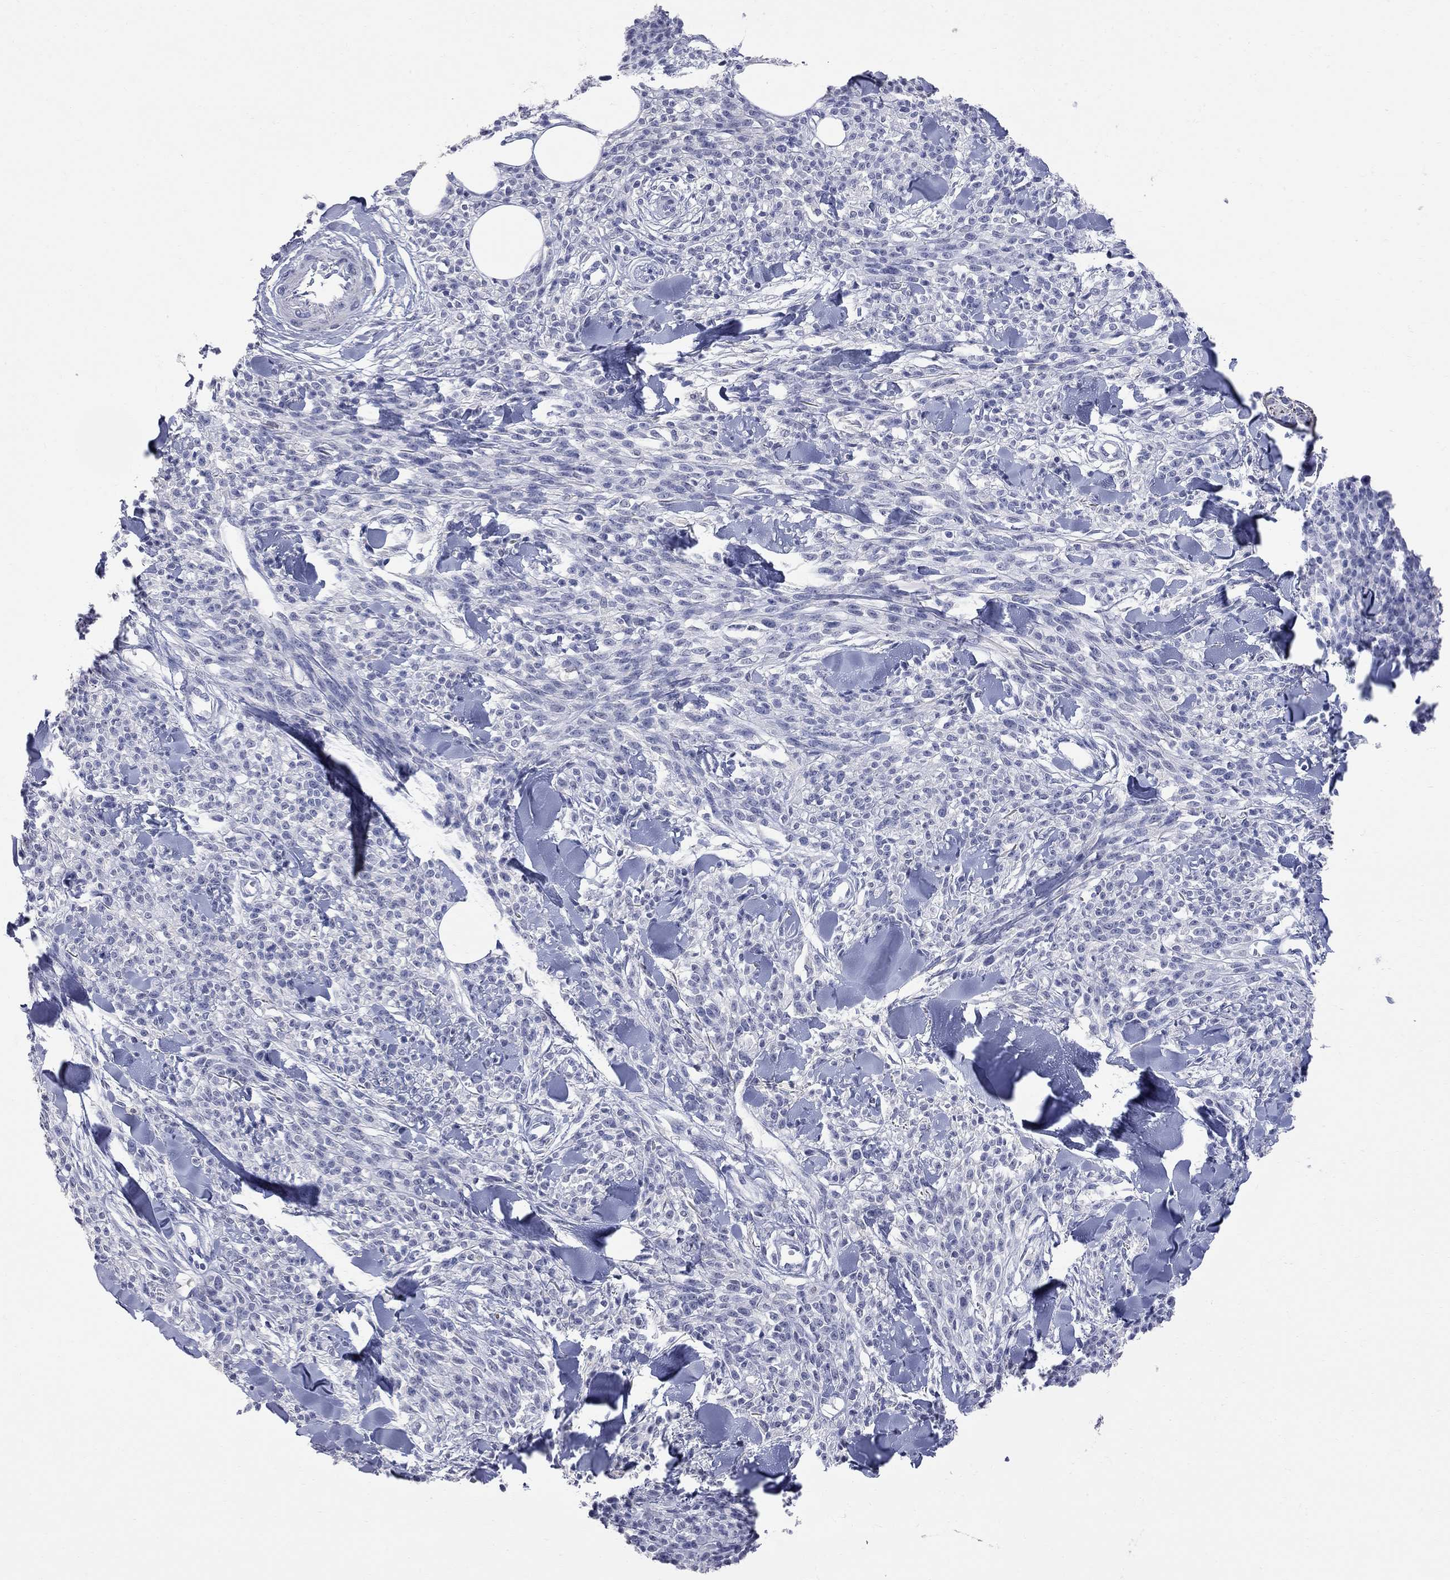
{"staining": {"intensity": "negative", "quantity": "none", "location": "none"}, "tissue": "melanoma", "cell_type": "Tumor cells", "image_type": "cancer", "snomed": [{"axis": "morphology", "description": "Malignant melanoma, NOS"}, {"axis": "topography", "description": "Skin"}, {"axis": "topography", "description": "Skin of trunk"}], "caption": "Immunohistochemistry (IHC) micrograph of human malignant melanoma stained for a protein (brown), which exhibits no staining in tumor cells. (IHC, brightfield microscopy, high magnification).", "gene": "FAM221B", "patient": {"sex": "male", "age": 74}}